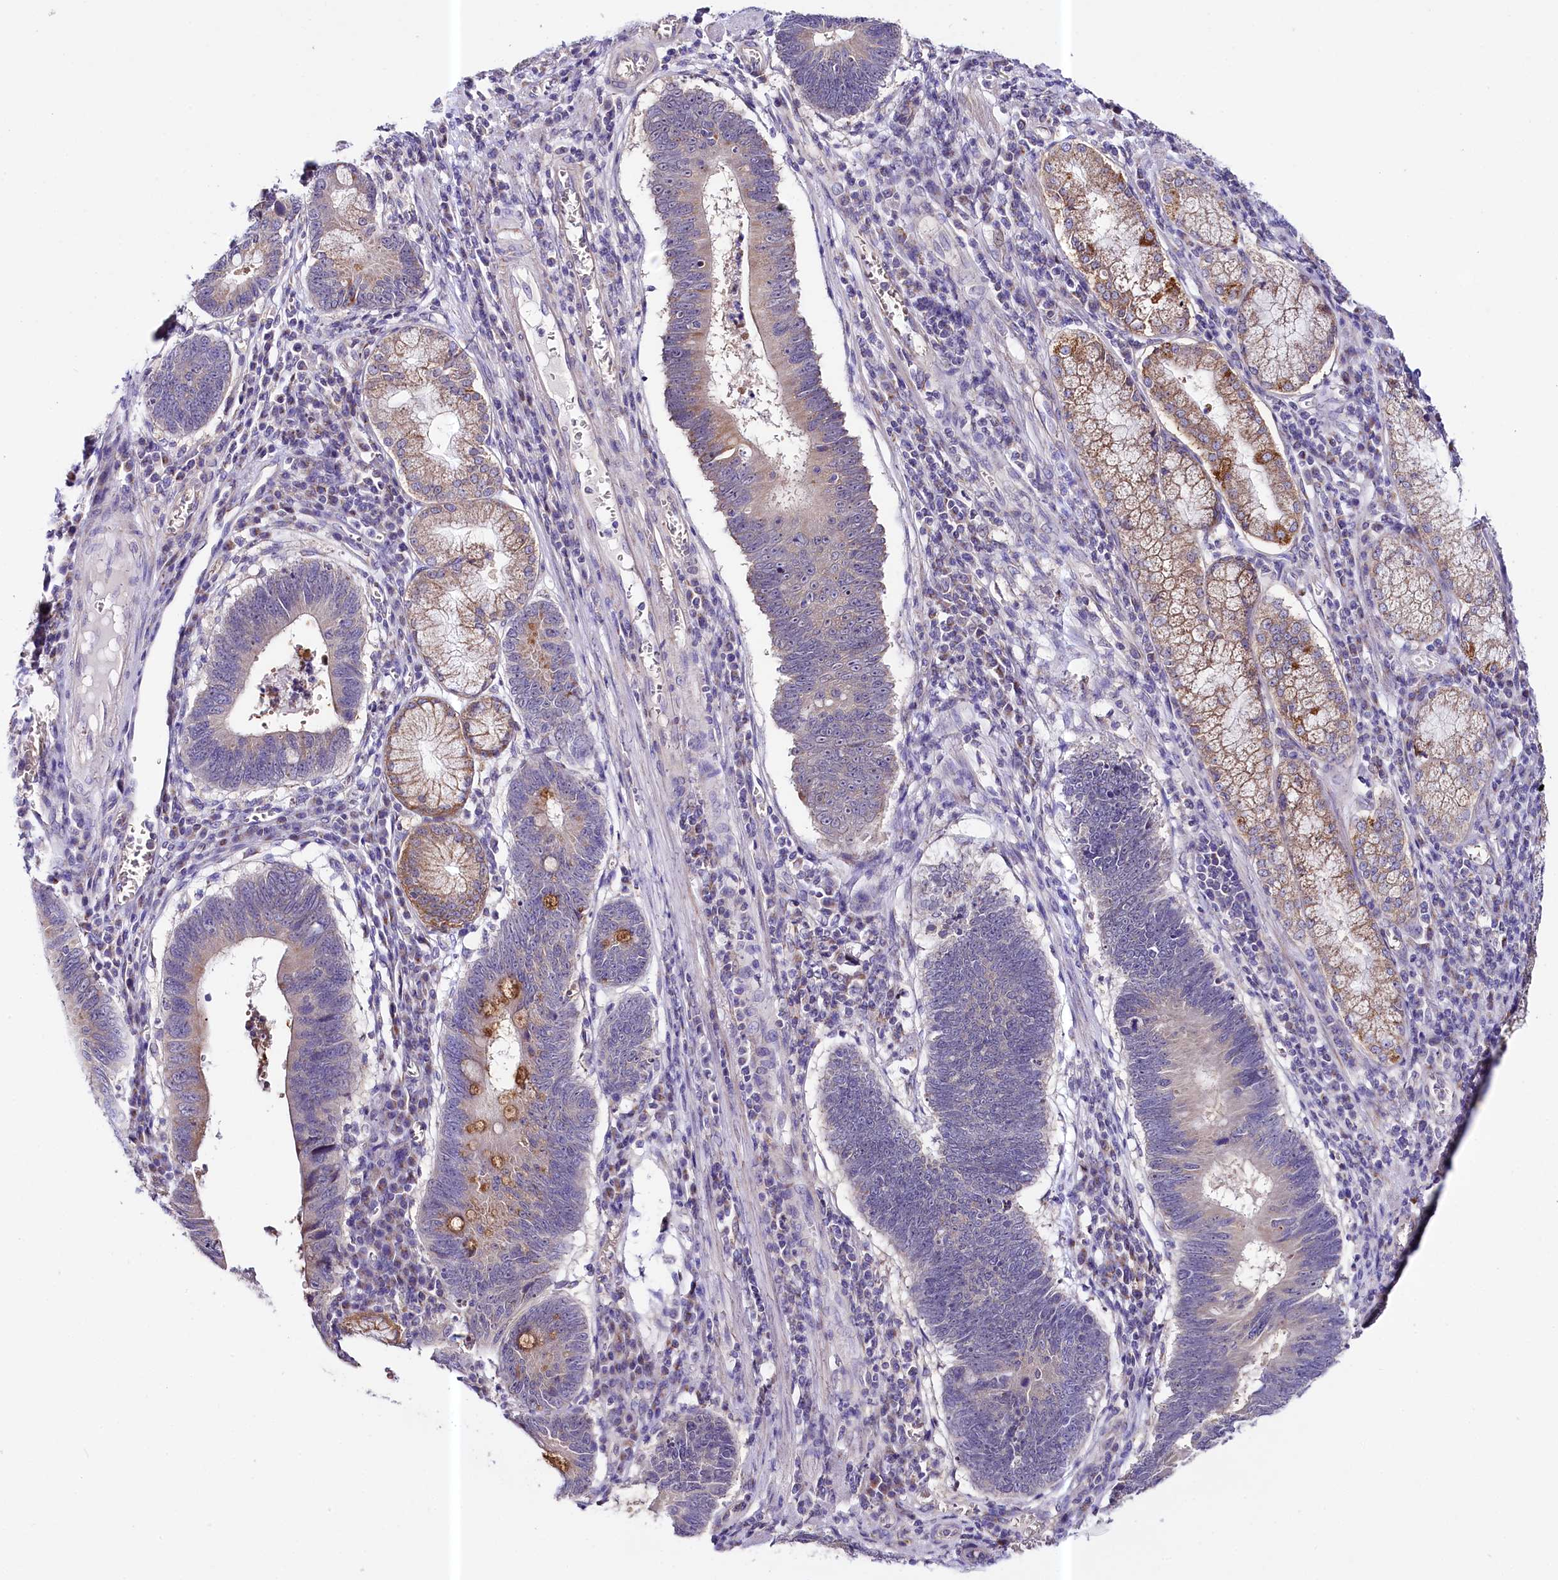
{"staining": {"intensity": "moderate", "quantity": "<25%", "location": "cytoplasmic/membranous"}, "tissue": "stomach cancer", "cell_type": "Tumor cells", "image_type": "cancer", "snomed": [{"axis": "morphology", "description": "Adenocarcinoma, NOS"}, {"axis": "topography", "description": "Stomach"}], "caption": "Tumor cells display low levels of moderate cytoplasmic/membranous expression in about <25% of cells in human stomach adenocarcinoma. The staining is performed using DAB (3,3'-diaminobenzidine) brown chromogen to label protein expression. The nuclei are counter-stained blue using hematoxylin.", "gene": "CEP295", "patient": {"sex": "male", "age": 59}}